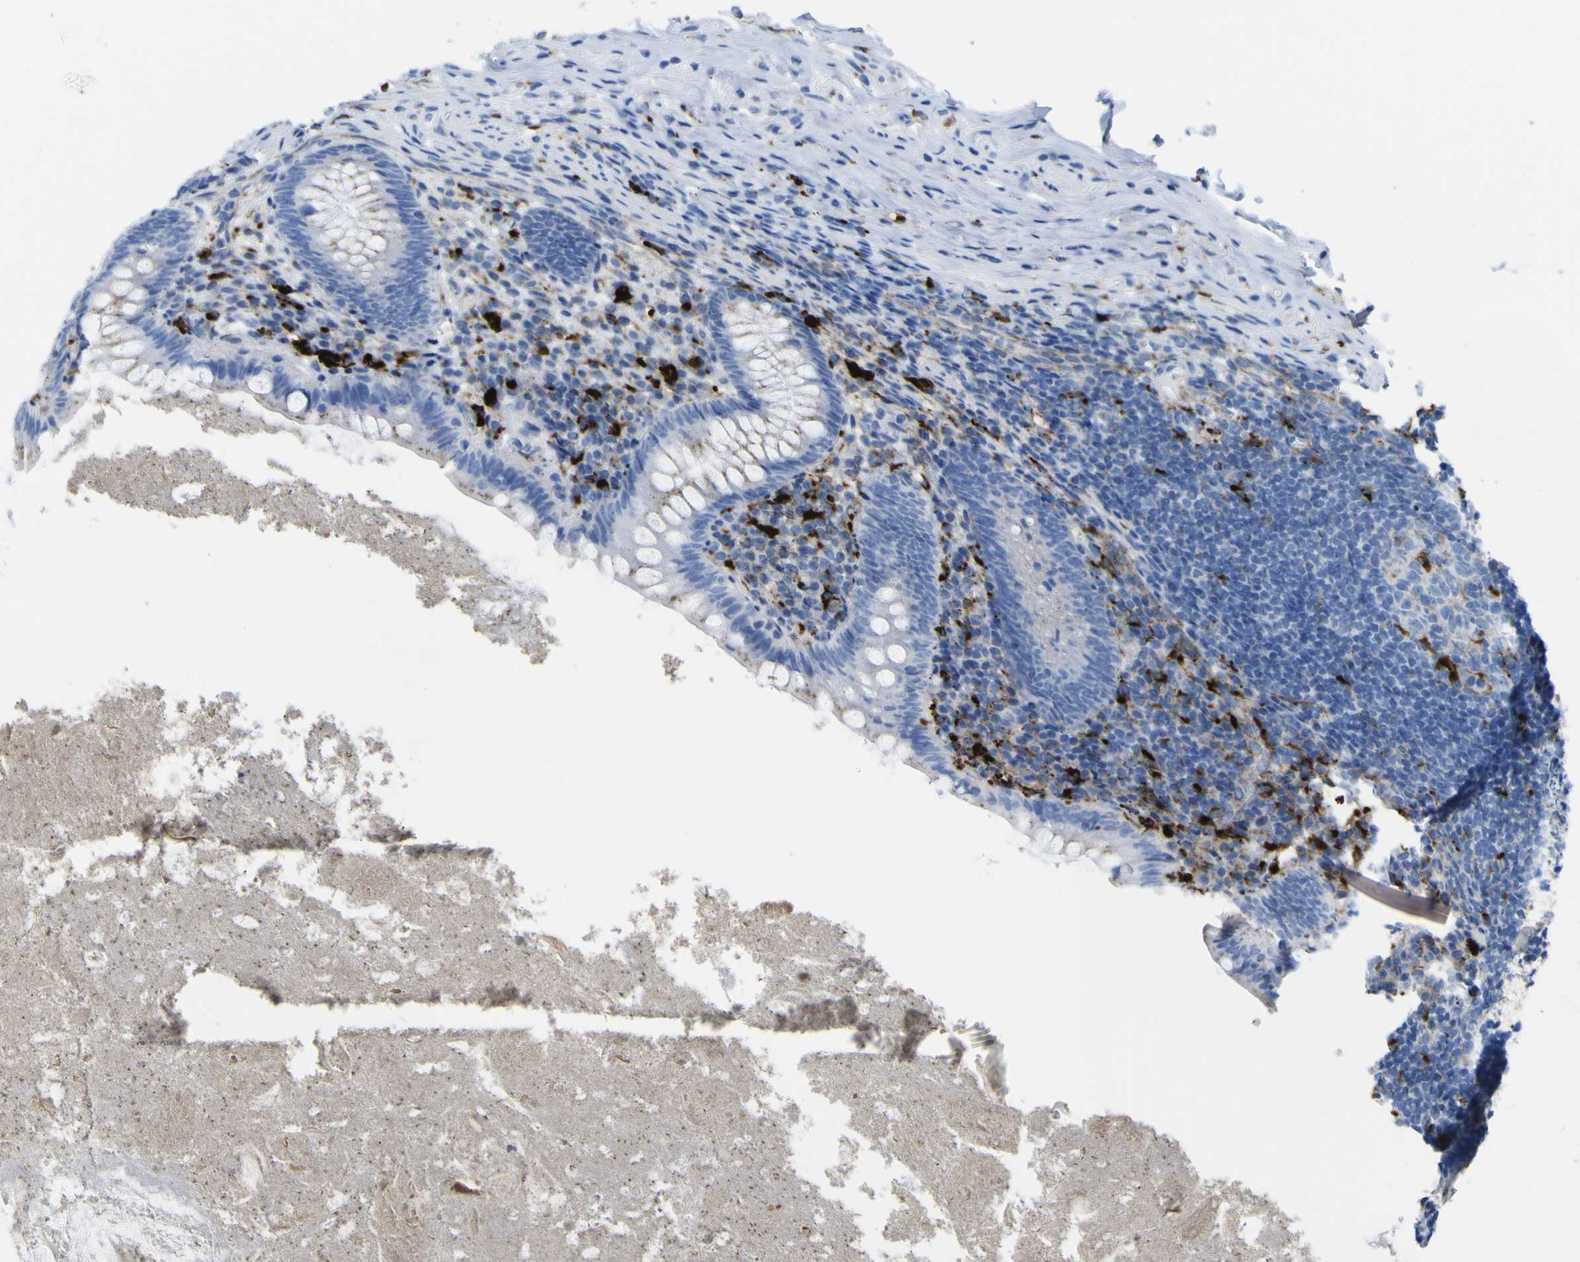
{"staining": {"intensity": "weak", "quantity": "<25%", "location": "cytoplasmic/membranous"}, "tissue": "appendix", "cell_type": "Glandular cells", "image_type": "normal", "snomed": [{"axis": "morphology", "description": "Normal tissue, NOS"}, {"axis": "topography", "description": "Appendix"}], "caption": "The histopathology image shows no staining of glandular cells in normal appendix. (Immunohistochemistry, brightfield microscopy, high magnification).", "gene": "PLD3", "patient": {"sex": "male", "age": 52}}